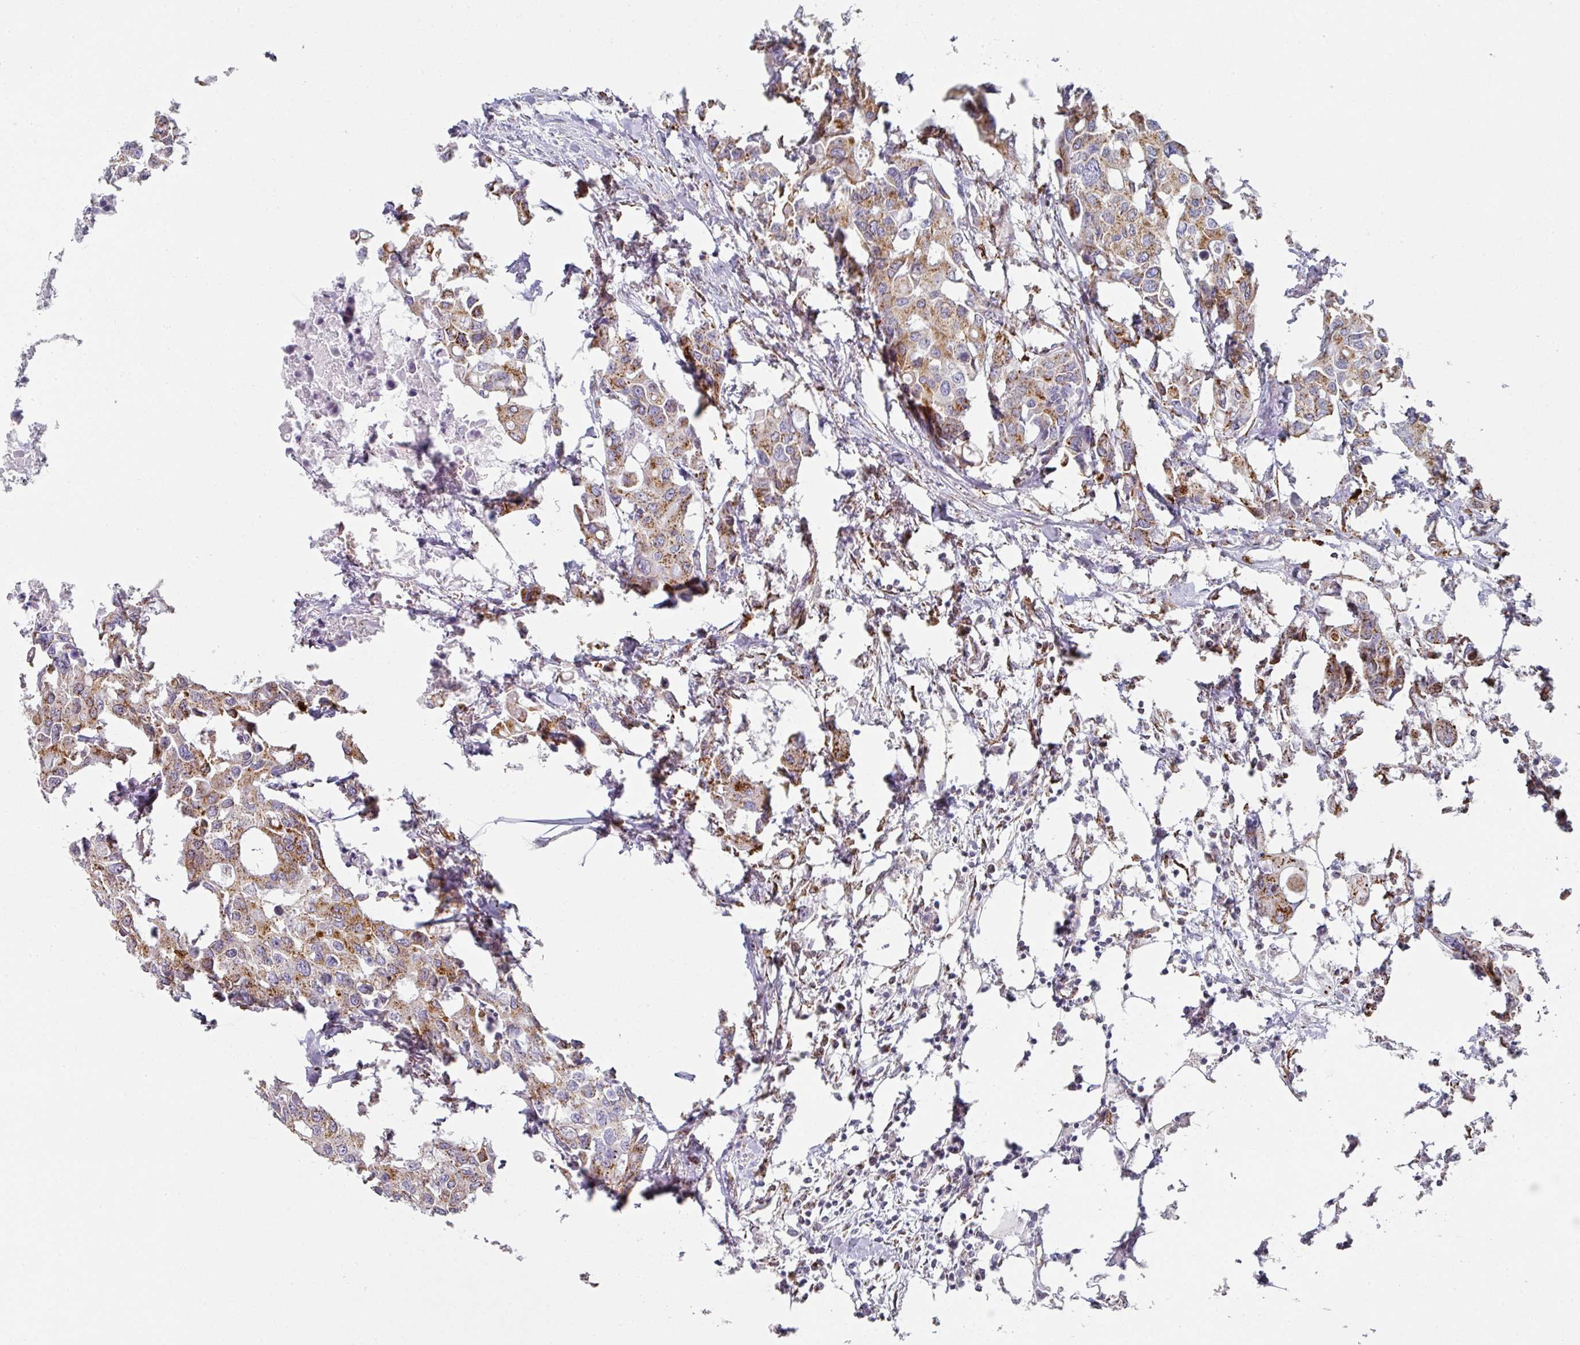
{"staining": {"intensity": "moderate", "quantity": ">75%", "location": "cytoplasmic/membranous"}, "tissue": "colorectal cancer", "cell_type": "Tumor cells", "image_type": "cancer", "snomed": [{"axis": "morphology", "description": "Adenocarcinoma, NOS"}, {"axis": "topography", "description": "Colon"}], "caption": "Protein analysis of colorectal adenocarcinoma tissue exhibits moderate cytoplasmic/membranous staining in about >75% of tumor cells.", "gene": "CCDC85B", "patient": {"sex": "male", "age": 77}}